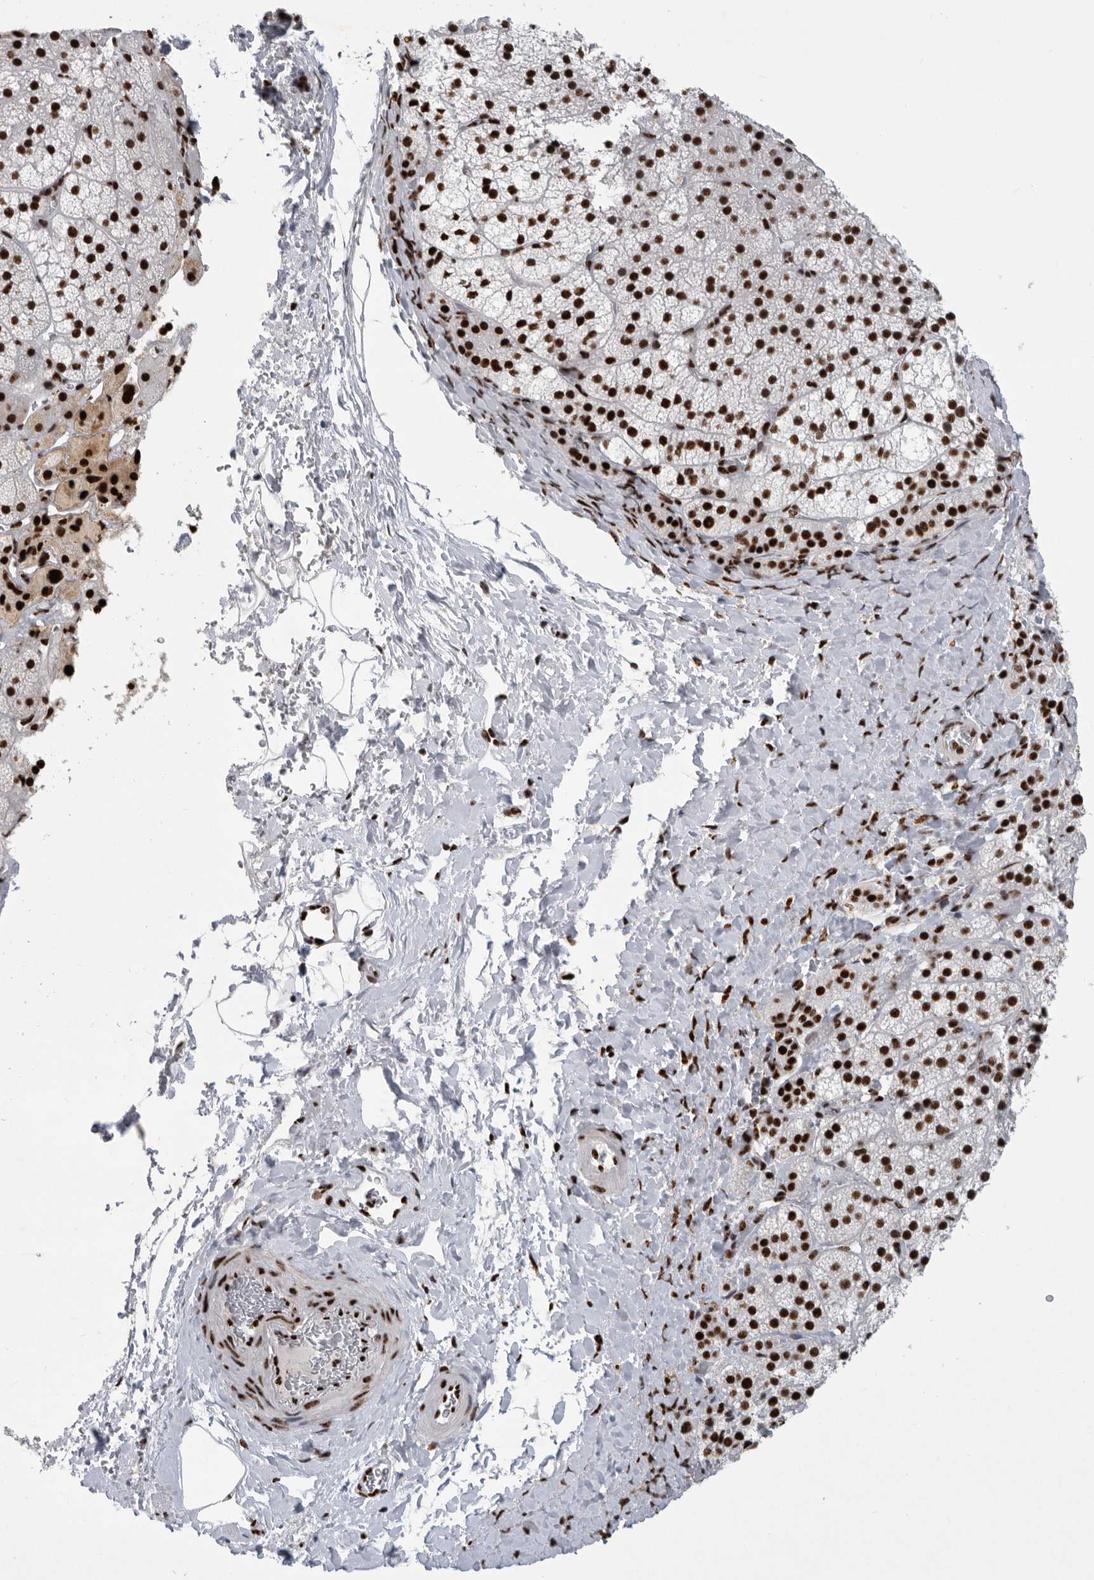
{"staining": {"intensity": "strong", "quantity": ">75%", "location": "nuclear"}, "tissue": "adrenal gland", "cell_type": "Glandular cells", "image_type": "normal", "snomed": [{"axis": "morphology", "description": "Normal tissue, NOS"}, {"axis": "topography", "description": "Adrenal gland"}], "caption": "Immunohistochemistry (IHC) staining of normal adrenal gland, which shows high levels of strong nuclear expression in approximately >75% of glandular cells indicating strong nuclear protein expression. The staining was performed using DAB (brown) for protein detection and nuclei were counterstained in hematoxylin (blue).", "gene": "BCLAF1", "patient": {"sex": "female", "age": 44}}